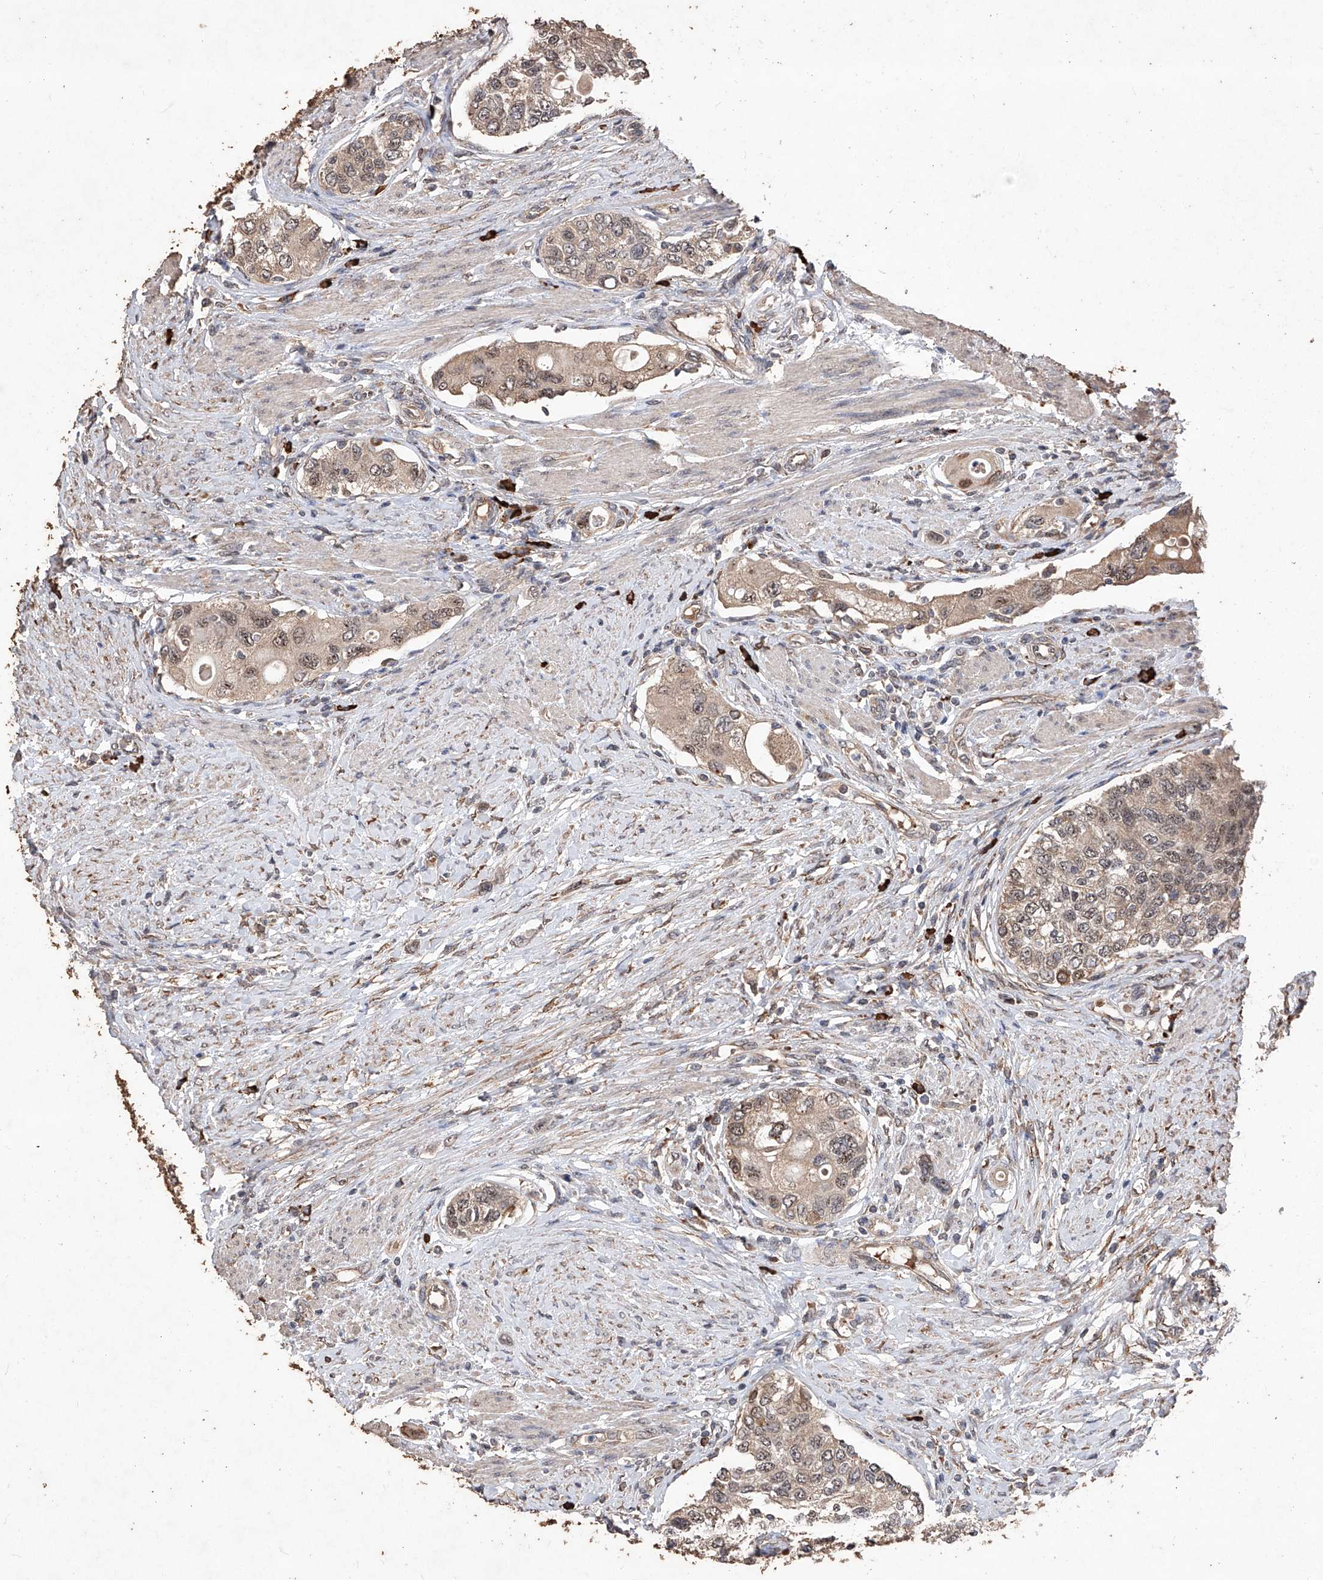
{"staining": {"intensity": "weak", "quantity": ">75%", "location": "cytoplasmic/membranous,nuclear"}, "tissue": "urothelial cancer", "cell_type": "Tumor cells", "image_type": "cancer", "snomed": [{"axis": "morphology", "description": "Urothelial carcinoma, High grade"}, {"axis": "topography", "description": "Urinary bladder"}], "caption": "A brown stain shows weak cytoplasmic/membranous and nuclear staining of a protein in urothelial cancer tumor cells.", "gene": "EML1", "patient": {"sex": "female", "age": 56}}